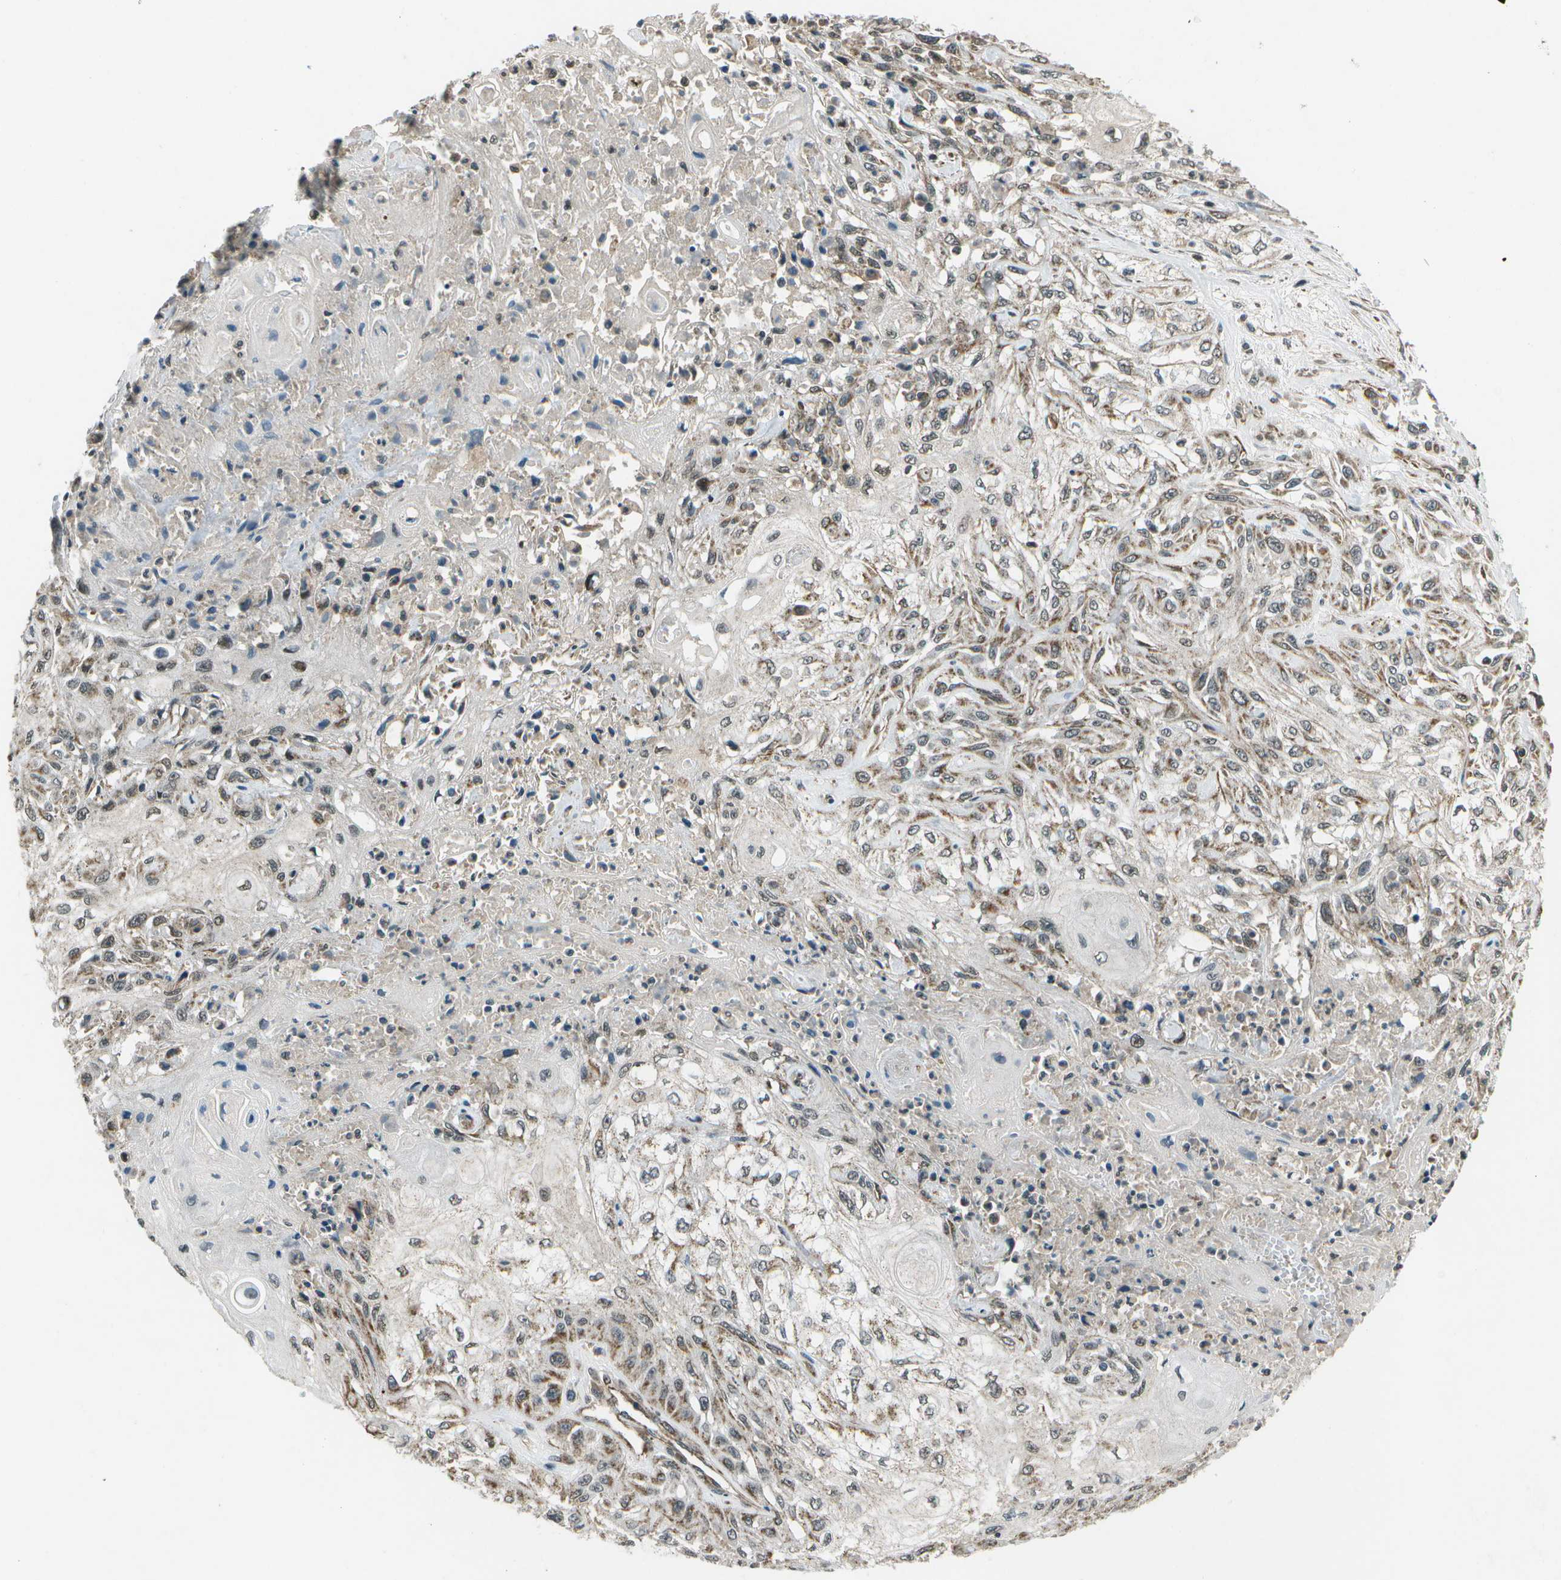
{"staining": {"intensity": "moderate", "quantity": ">75%", "location": "cytoplasmic/membranous"}, "tissue": "skin cancer", "cell_type": "Tumor cells", "image_type": "cancer", "snomed": [{"axis": "morphology", "description": "Squamous cell carcinoma, NOS"}, {"axis": "morphology", "description": "Squamous cell carcinoma, metastatic, NOS"}, {"axis": "topography", "description": "Skin"}, {"axis": "topography", "description": "Lymph node"}], "caption": "This is an image of immunohistochemistry (IHC) staining of skin cancer (squamous cell carcinoma), which shows moderate expression in the cytoplasmic/membranous of tumor cells.", "gene": "EIF2AK1", "patient": {"sex": "male", "age": 75}}